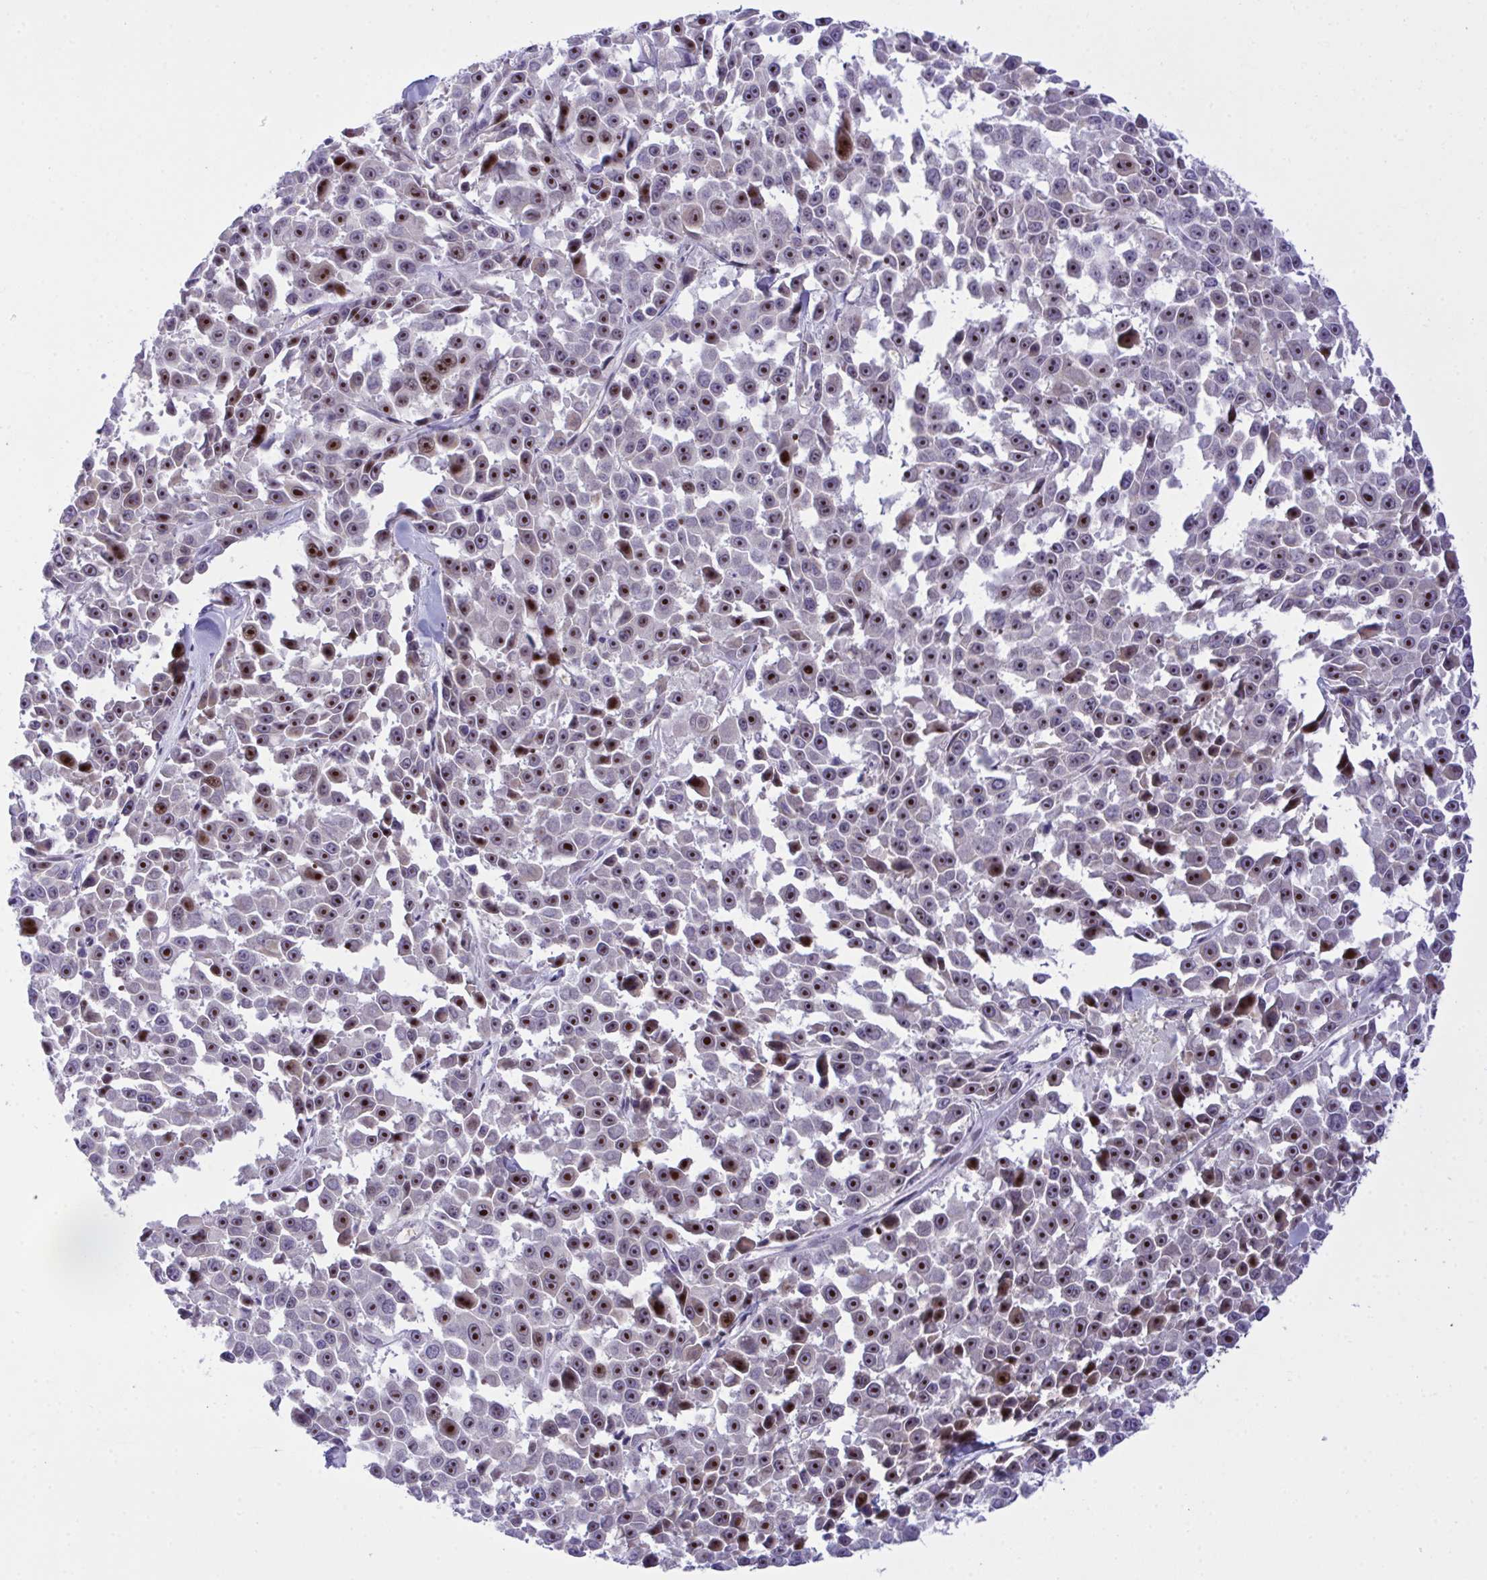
{"staining": {"intensity": "strong", "quantity": "25%-75%", "location": "nuclear"}, "tissue": "melanoma", "cell_type": "Tumor cells", "image_type": "cancer", "snomed": [{"axis": "morphology", "description": "Malignant melanoma, NOS"}, {"axis": "topography", "description": "Skin"}], "caption": "Human malignant melanoma stained with a brown dye demonstrates strong nuclear positive positivity in approximately 25%-75% of tumor cells.", "gene": "ZNF554", "patient": {"sex": "female", "age": 66}}